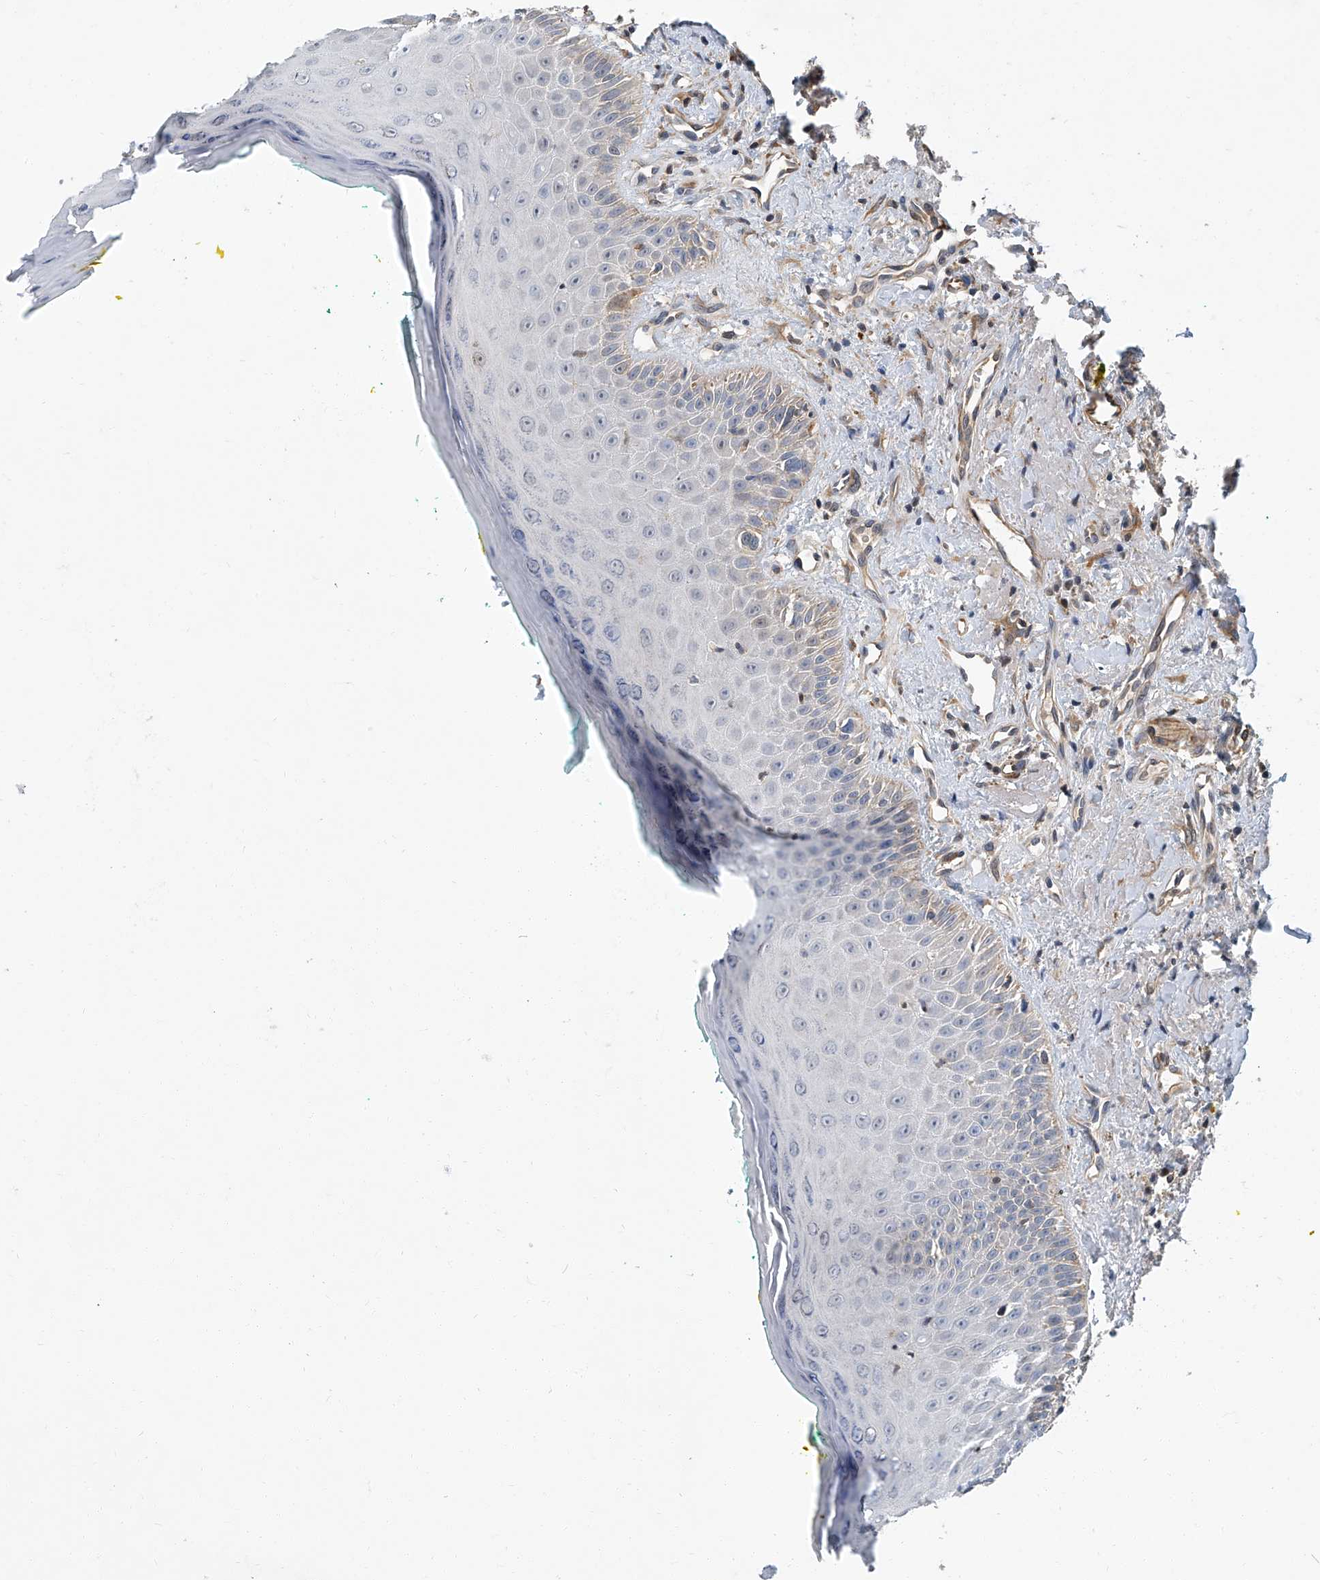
{"staining": {"intensity": "weak", "quantity": "<25%", "location": "cytoplasmic/membranous"}, "tissue": "oral mucosa", "cell_type": "Squamous epithelial cells", "image_type": "normal", "snomed": [{"axis": "morphology", "description": "Normal tissue, NOS"}, {"axis": "topography", "description": "Oral tissue"}], "caption": "Immunohistochemistry (IHC) image of benign oral mucosa: oral mucosa stained with DAB shows no significant protein staining in squamous epithelial cells. Brightfield microscopy of immunohistochemistry stained with DAB (3,3'-diaminobenzidine) (brown) and hematoxylin (blue), captured at high magnification.", "gene": "PSMB10", "patient": {"sex": "female", "age": 70}}